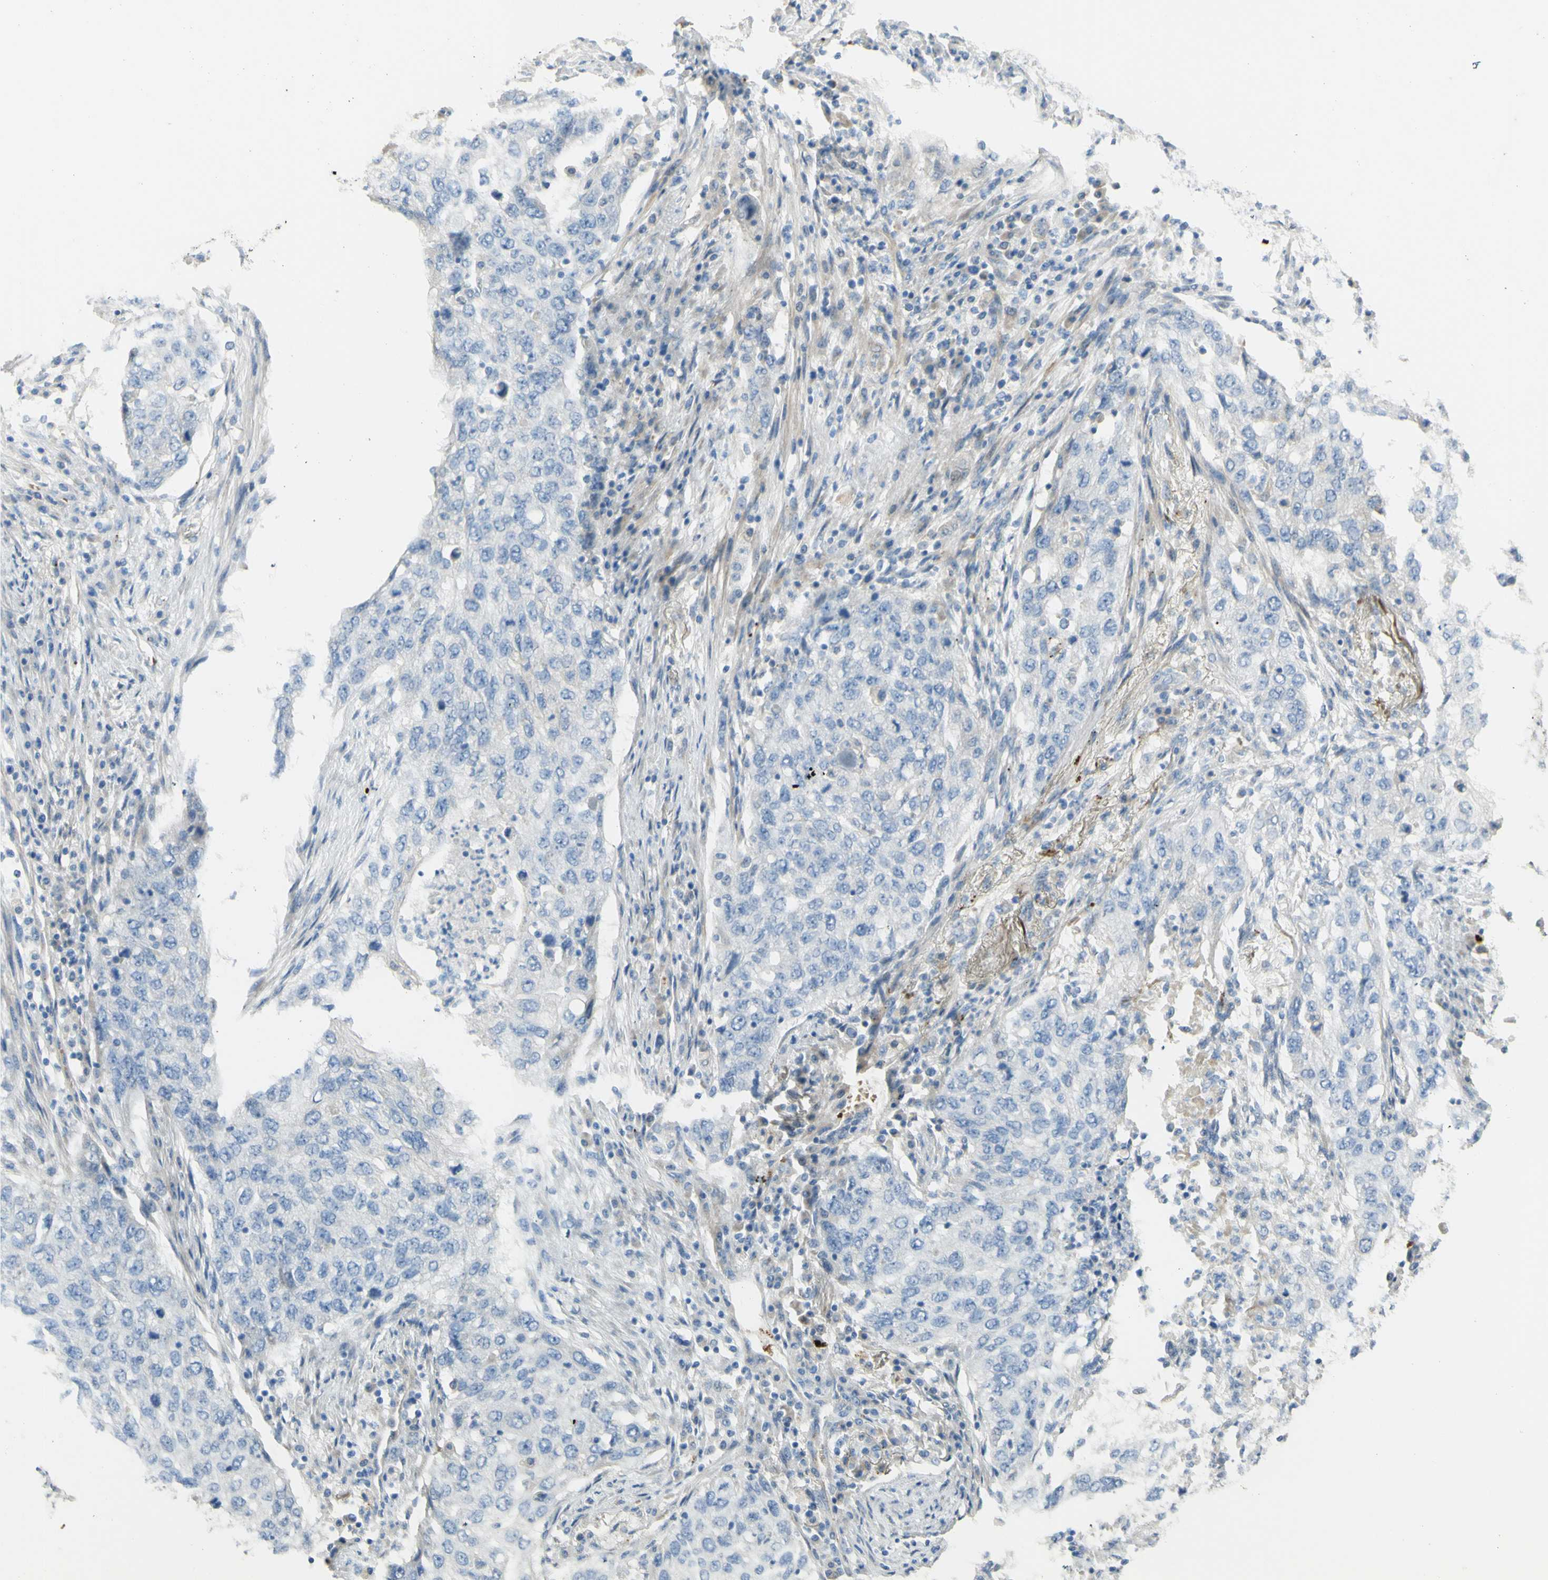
{"staining": {"intensity": "negative", "quantity": "none", "location": "none"}, "tissue": "lung cancer", "cell_type": "Tumor cells", "image_type": "cancer", "snomed": [{"axis": "morphology", "description": "Squamous cell carcinoma, NOS"}, {"axis": "topography", "description": "Lung"}], "caption": "The IHC photomicrograph has no significant expression in tumor cells of lung cancer tissue.", "gene": "GAN", "patient": {"sex": "female", "age": 63}}